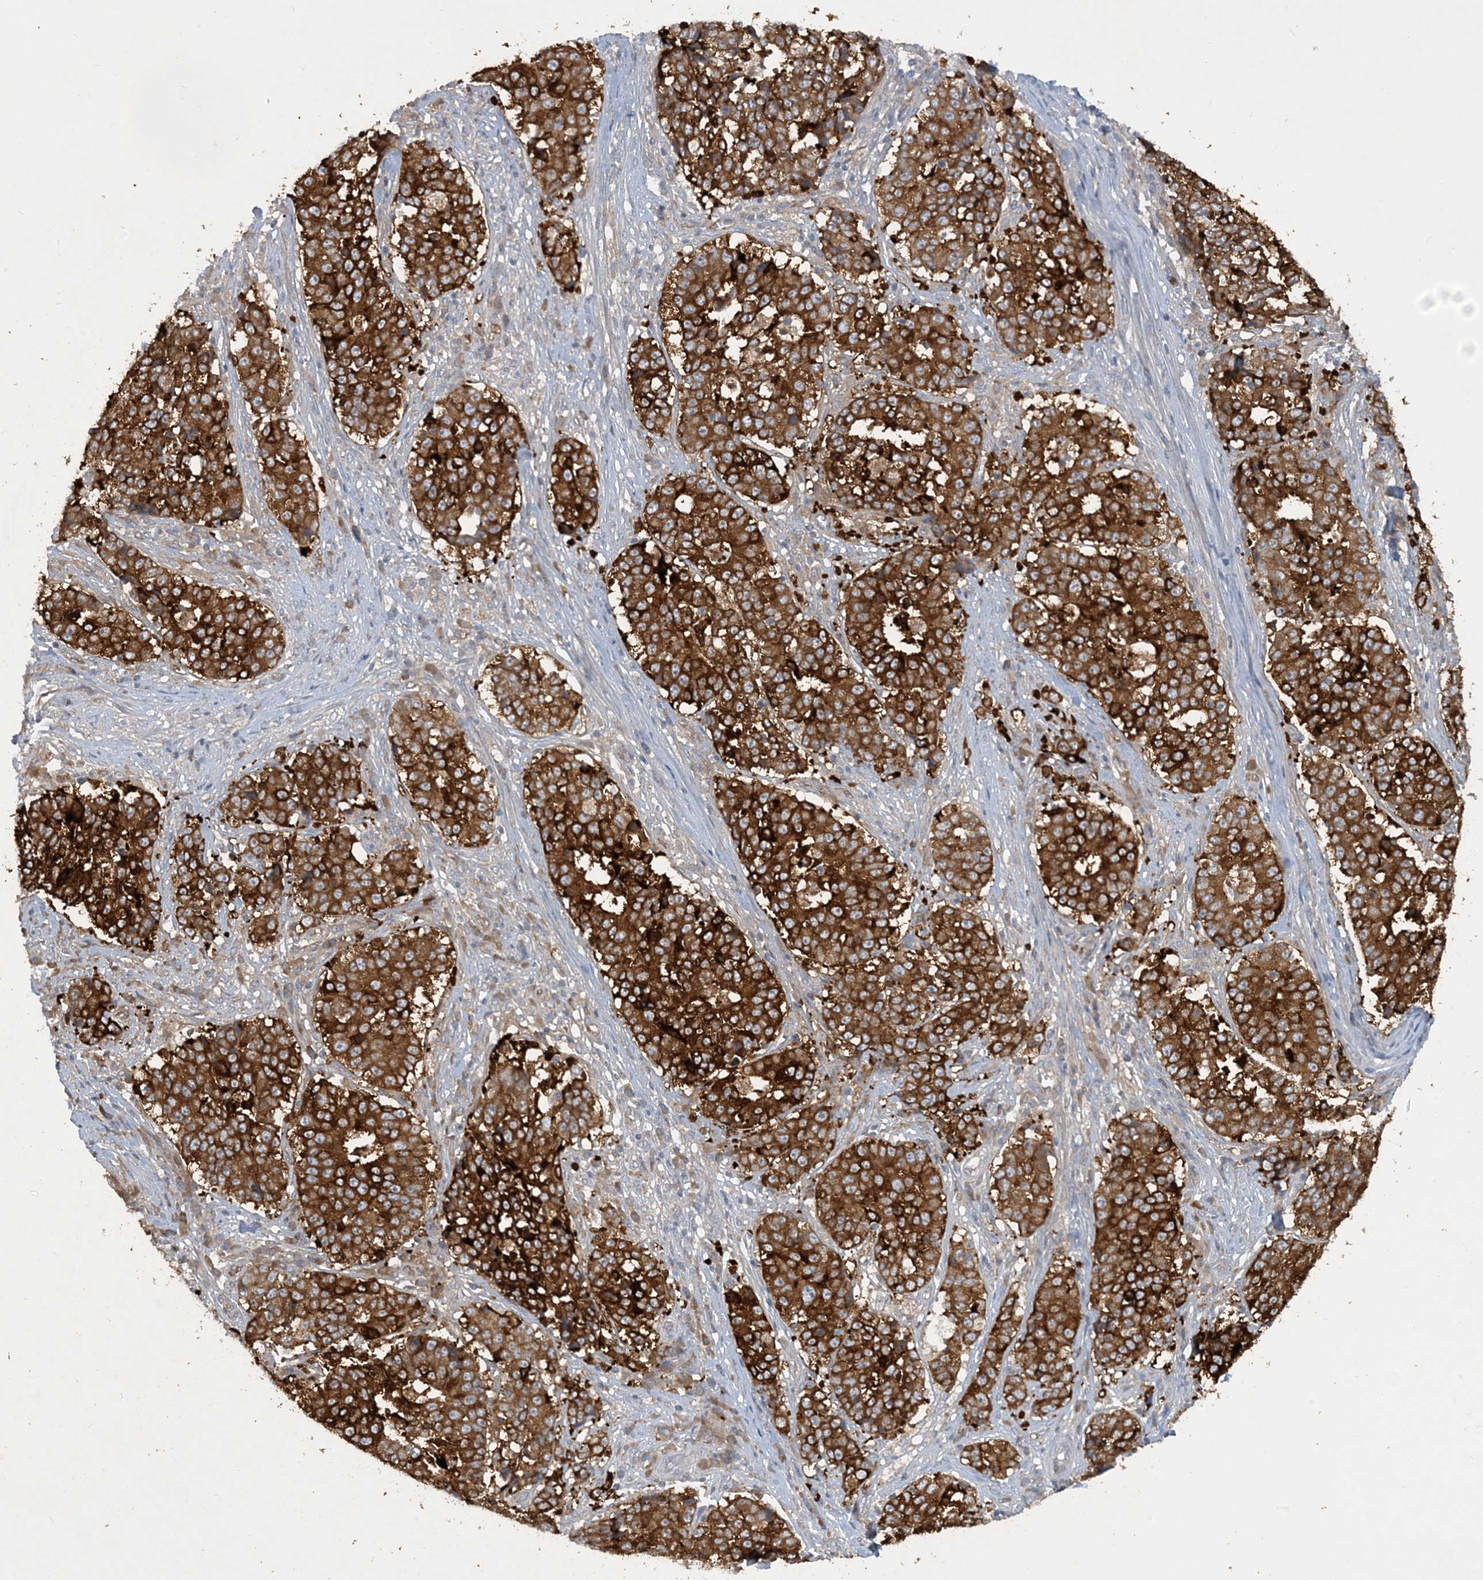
{"staining": {"intensity": "strong", "quantity": ">75%", "location": "cytoplasmic/membranous"}, "tissue": "stomach cancer", "cell_type": "Tumor cells", "image_type": "cancer", "snomed": [{"axis": "morphology", "description": "Adenocarcinoma, NOS"}, {"axis": "topography", "description": "Stomach"}], "caption": "Immunohistochemistry histopathology image of neoplastic tissue: human stomach cancer stained using IHC demonstrates high levels of strong protein expression localized specifically in the cytoplasmic/membranous of tumor cells, appearing as a cytoplasmic/membranous brown color.", "gene": "CDS1", "patient": {"sex": "male", "age": 59}}